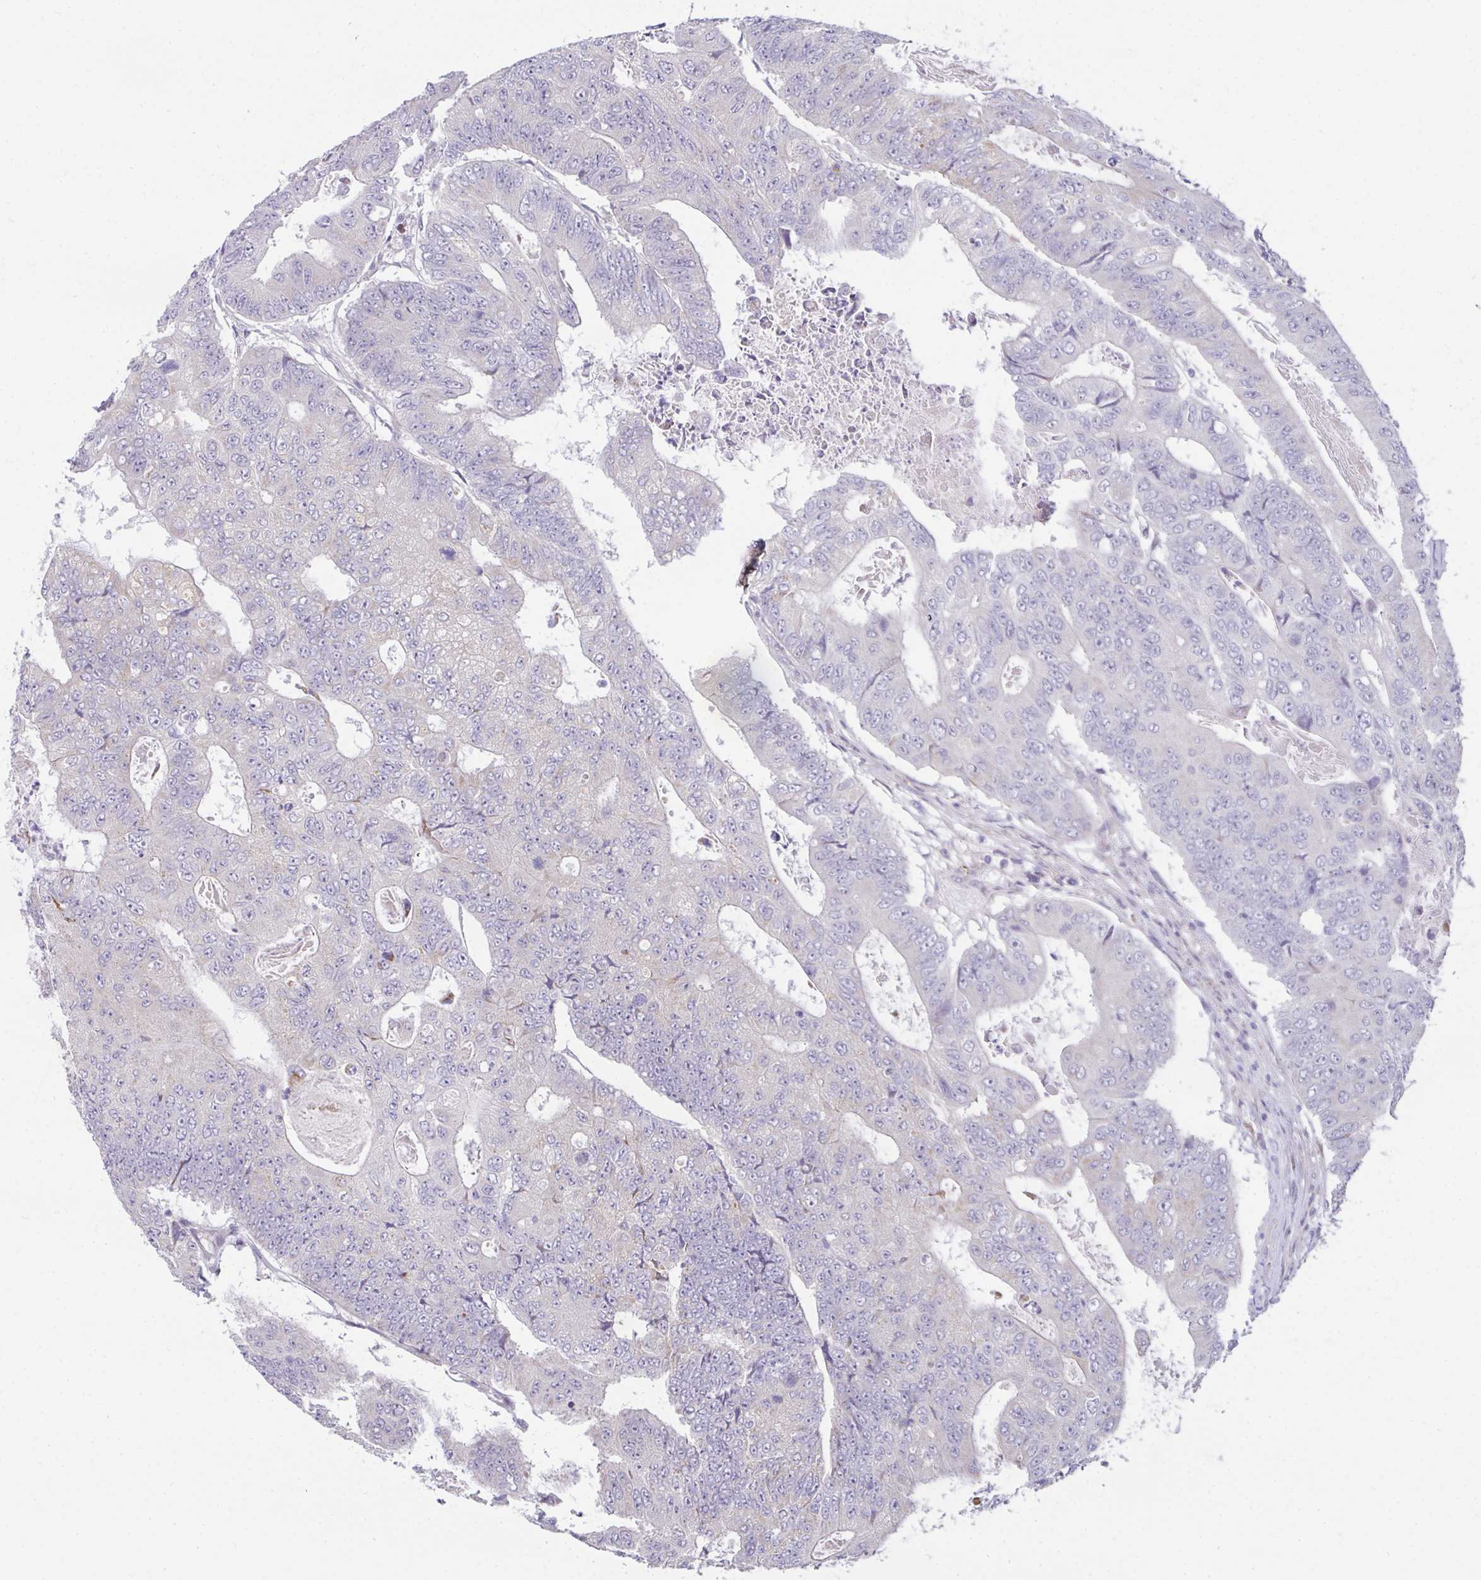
{"staining": {"intensity": "negative", "quantity": "none", "location": "none"}, "tissue": "colorectal cancer", "cell_type": "Tumor cells", "image_type": "cancer", "snomed": [{"axis": "morphology", "description": "Adenocarcinoma, NOS"}, {"axis": "topography", "description": "Colon"}], "caption": "DAB (3,3'-diaminobenzidine) immunohistochemical staining of colorectal adenocarcinoma shows no significant staining in tumor cells. Brightfield microscopy of immunohistochemistry stained with DAB (brown) and hematoxylin (blue), captured at high magnification.", "gene": "SRRM4", "patient": {"sex": "female", "age": 48}}